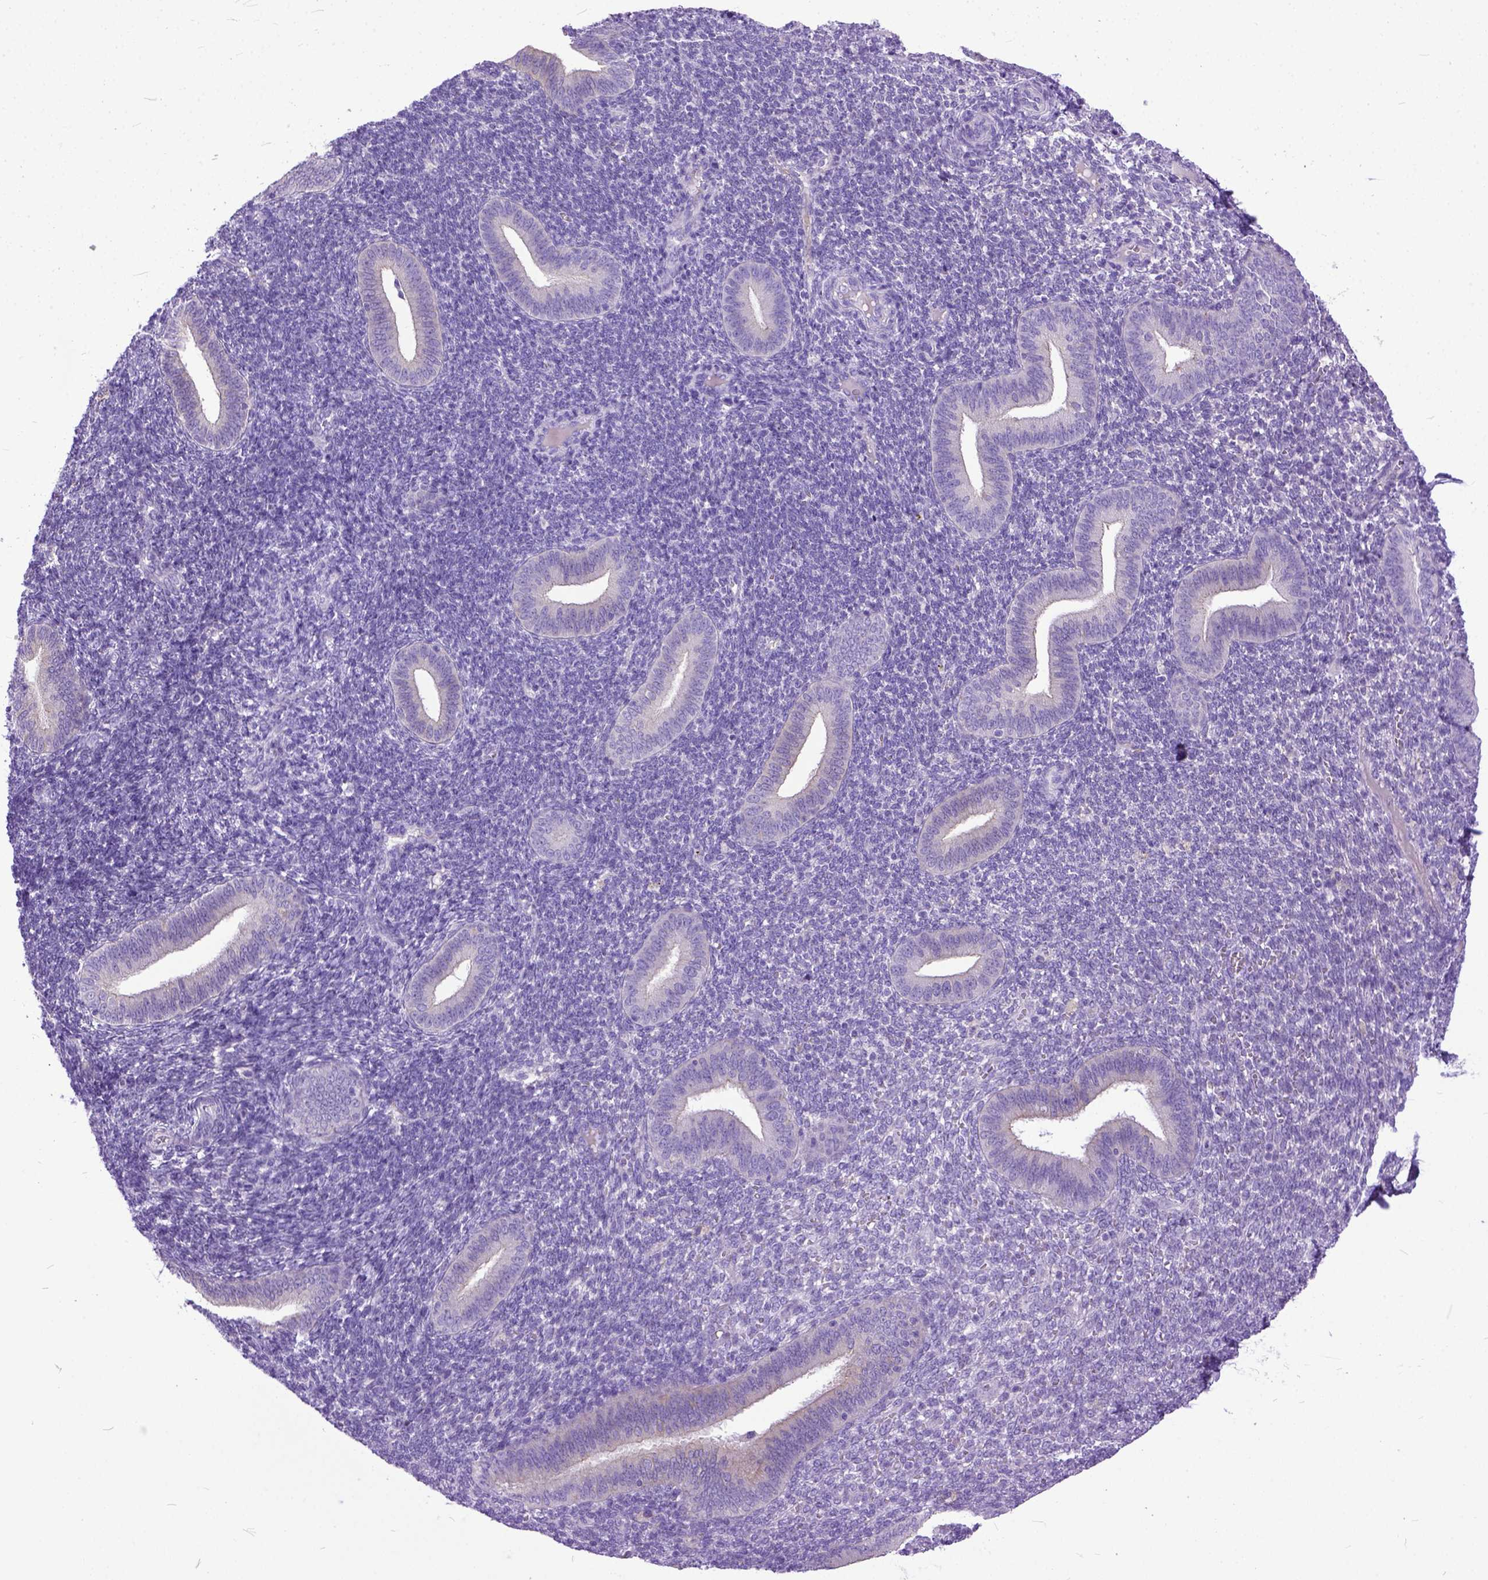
{"staining": {"intensity": "negative", "quantity": "none", "location": "none"}, "tissue": "endometrium", "cell_type": "Cells in endometrial stroma", "image_type": "normal", "snomed": [{"axis": "morphology", "description": "Normal tissue, NOS"}, {"axis": "topography", "description": "Endometrium"}], "caption": "Human endometrium stained for a protein using IHC shows no staining in cells in endometrial stroma.", "gene": "PPL", "patient": {"sex": "female", "age": 25}}